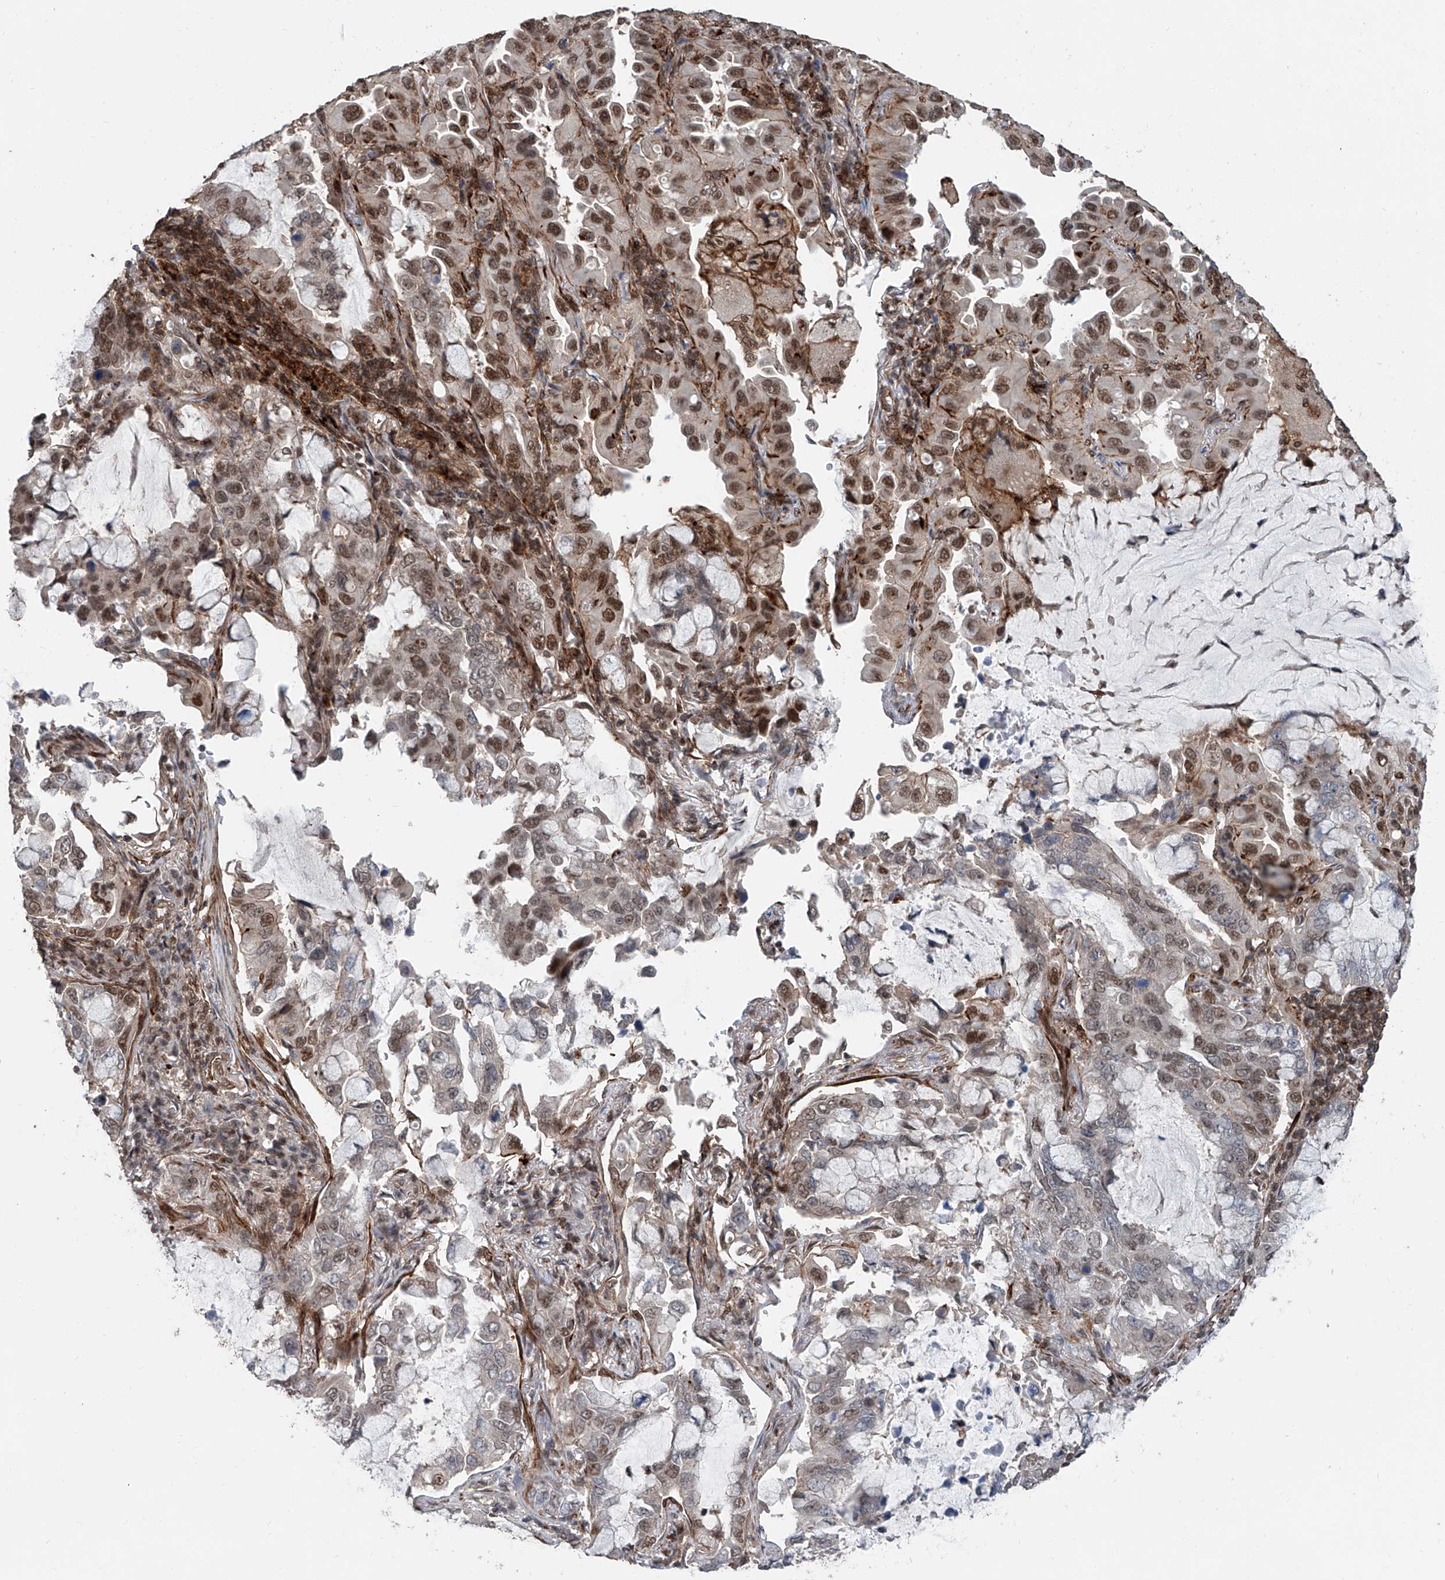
{"staining": {"intensity": "moderate", "quantity": "25%-75%", "location": "nuclear"}, "tissue": "lung cancer", "cell_type": "Tumor cells", "image_type": "cancer", "snomed": [{"axis": "morphology", "description": "Adenocarcinoma, NOS"}, {"axis": "topography", "description": "Lung"}], "caption": "High-power microscopy captured an immunohistochemistry (IHC) histopathology image of lung adenocarcinoma, revealing moderate nuclear expression in approximately 25%-75% of tumor cells.", "gene": "SDE2", "patient": {"sex": "male", "age": 64}}